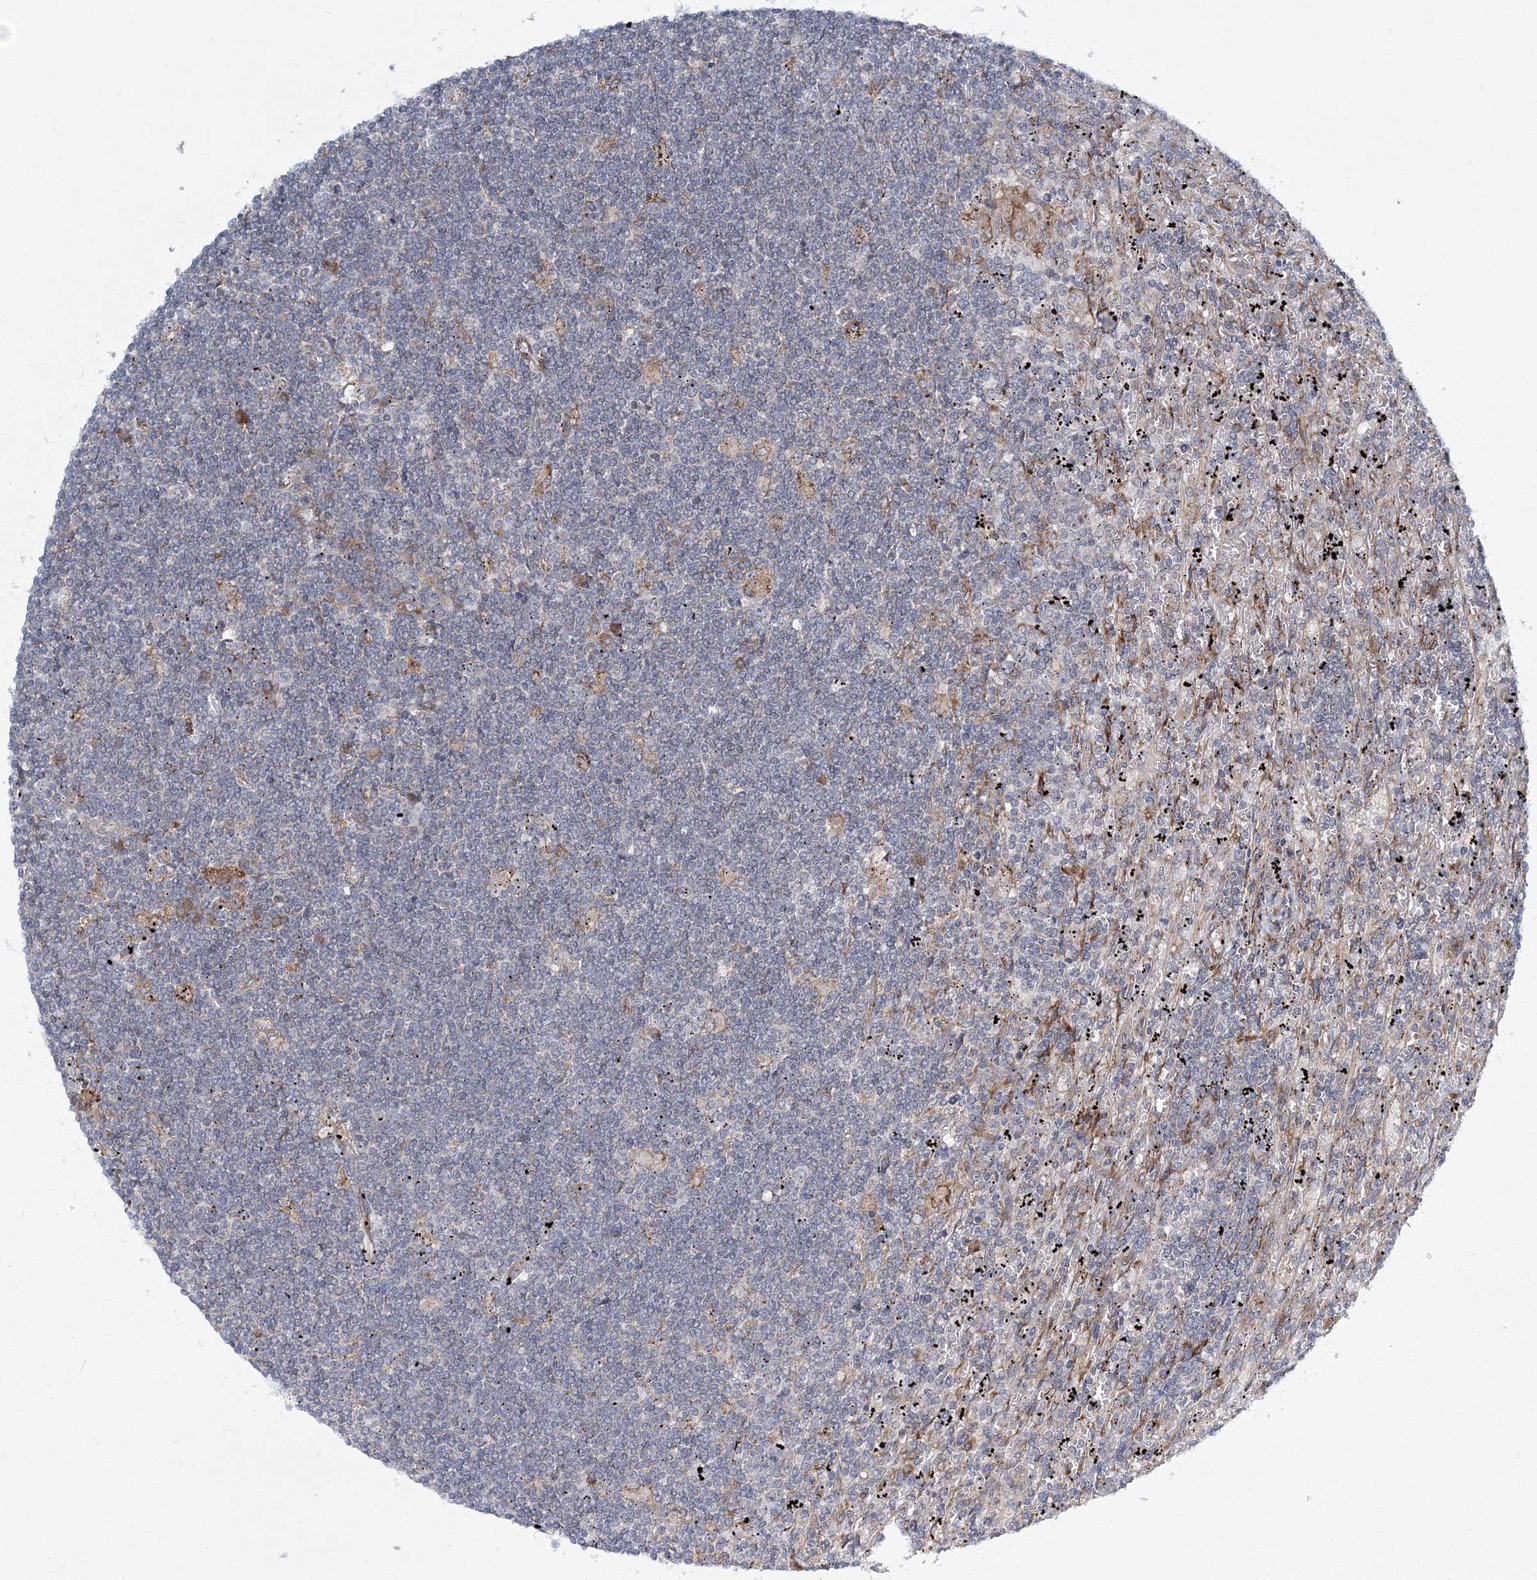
{"staining": {"intensity": "negative", "quantity": "none", "location": "none"}, "tissue": "lymphoma", "cell_type": "Tumor cells", "image_type": "cancer", "snomed": [{"axis": "morphology", "description": "Malignant lymphoma, non-Hodgkin's type, Low grade"}, {"axis": "topography", "description": "Spleen"}], "caption": "A high-resolution micrograph shows immunohistochemistry (IHC) staining of low-grade malignant lymphoma, non-Hodgkin's type, which shows no significant expression in tumor cells. (DAB IHC with hematoxylin counter stain).", "gene": "NBAS", "patient": {"sex": "male", "age": 76}}